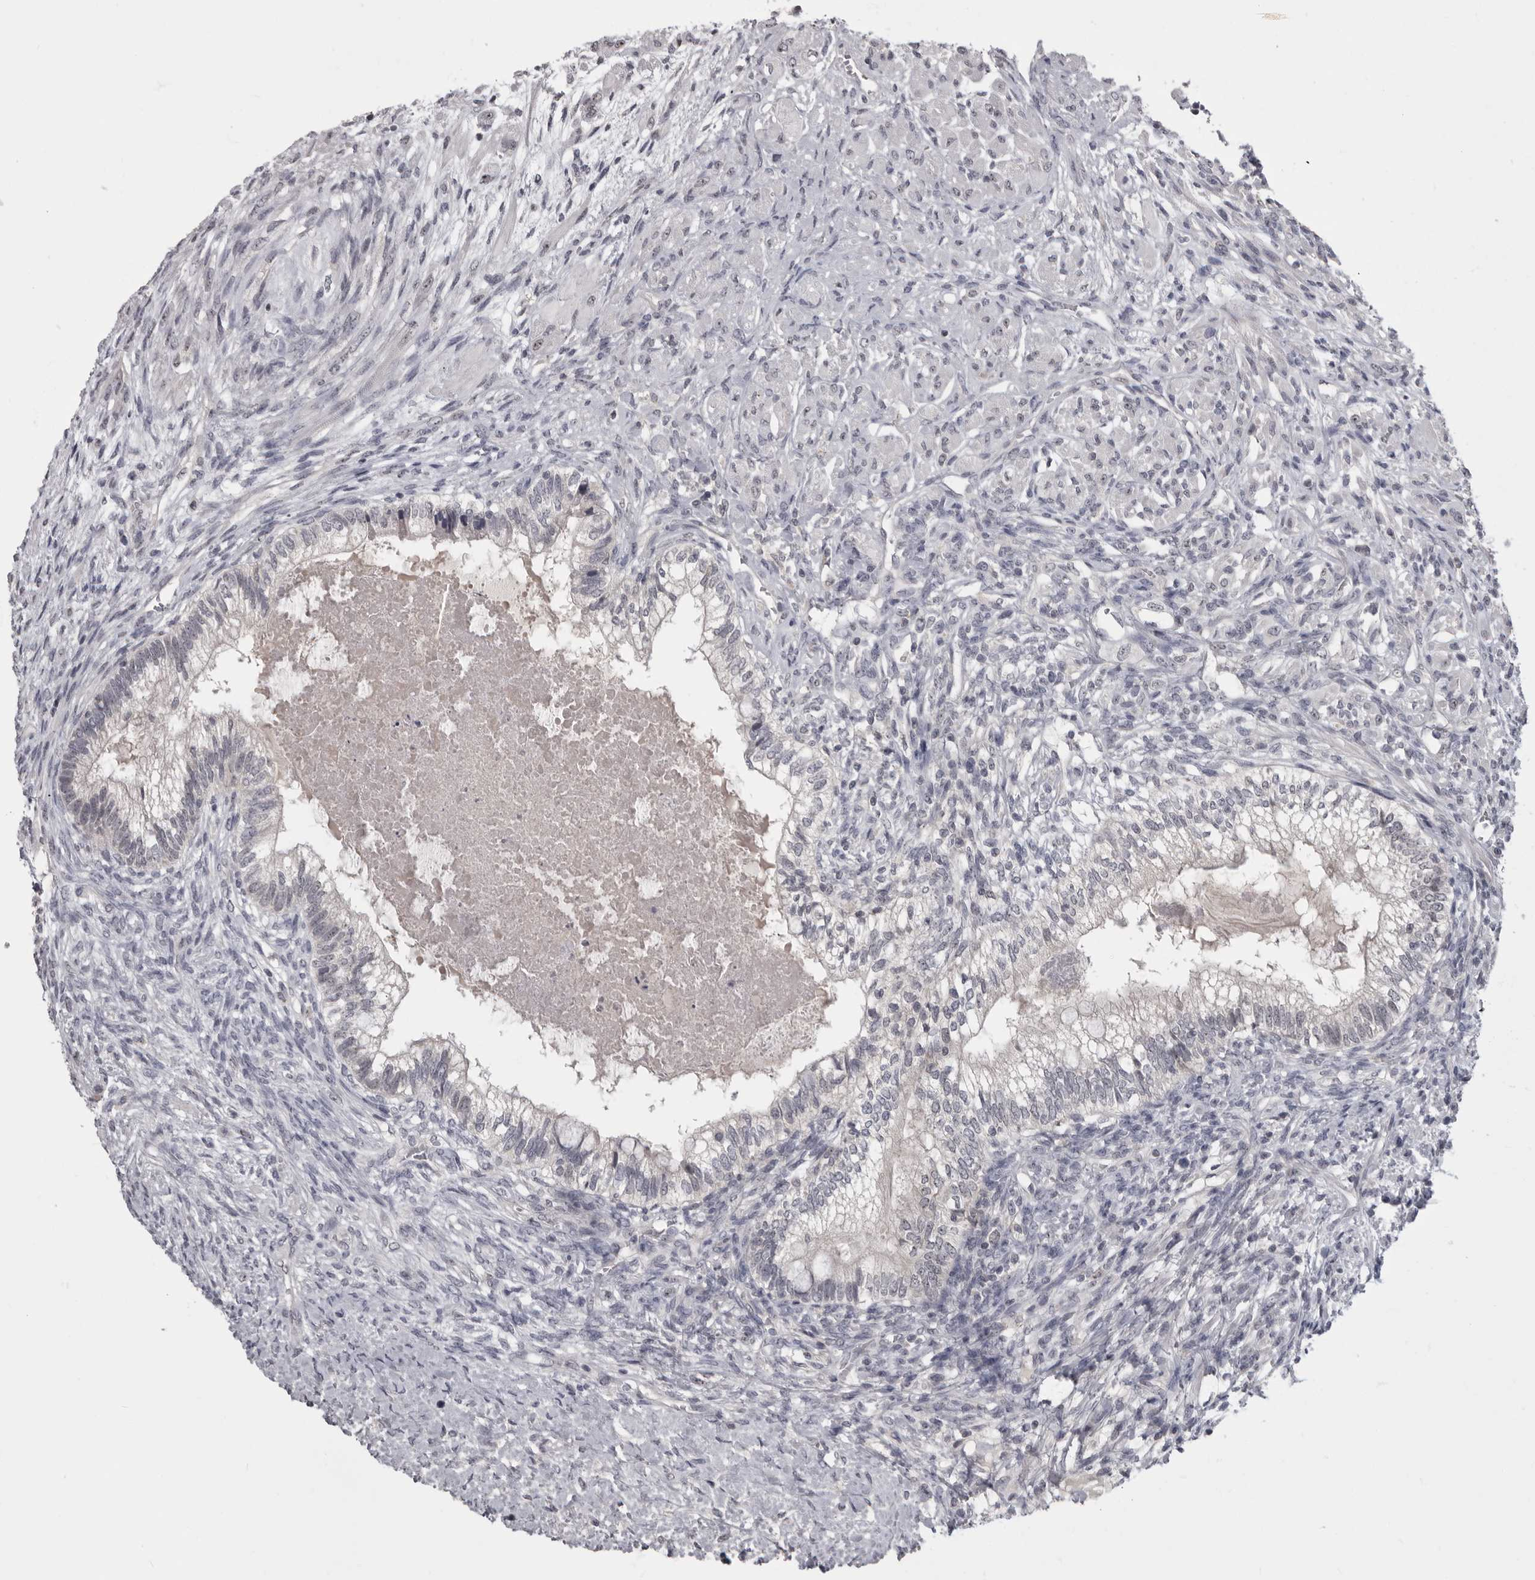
{"staining": {"intensity": "negative", "quantity": "none", "location": "none"}, "tissue": "testis cancer", "cell_type": "Tumor cells", "image_type": "cancer", "snomed": [{"axis": "morphology", "description": "Seminoma, NOS"}, {"axis": "morphology", "description": "Carcinoma, Embryonal, NOS"}, {"axis": "topography", "description": "Testis"}], "caption": "An IHC micrograph of testis cancer (embryonal carcinoma) is shown. There is no staining in tumor cells of testis cancer (embryonal carcinoma).", "gene": "MRTO4", "patient": {"sex": "male", "age": 28}}